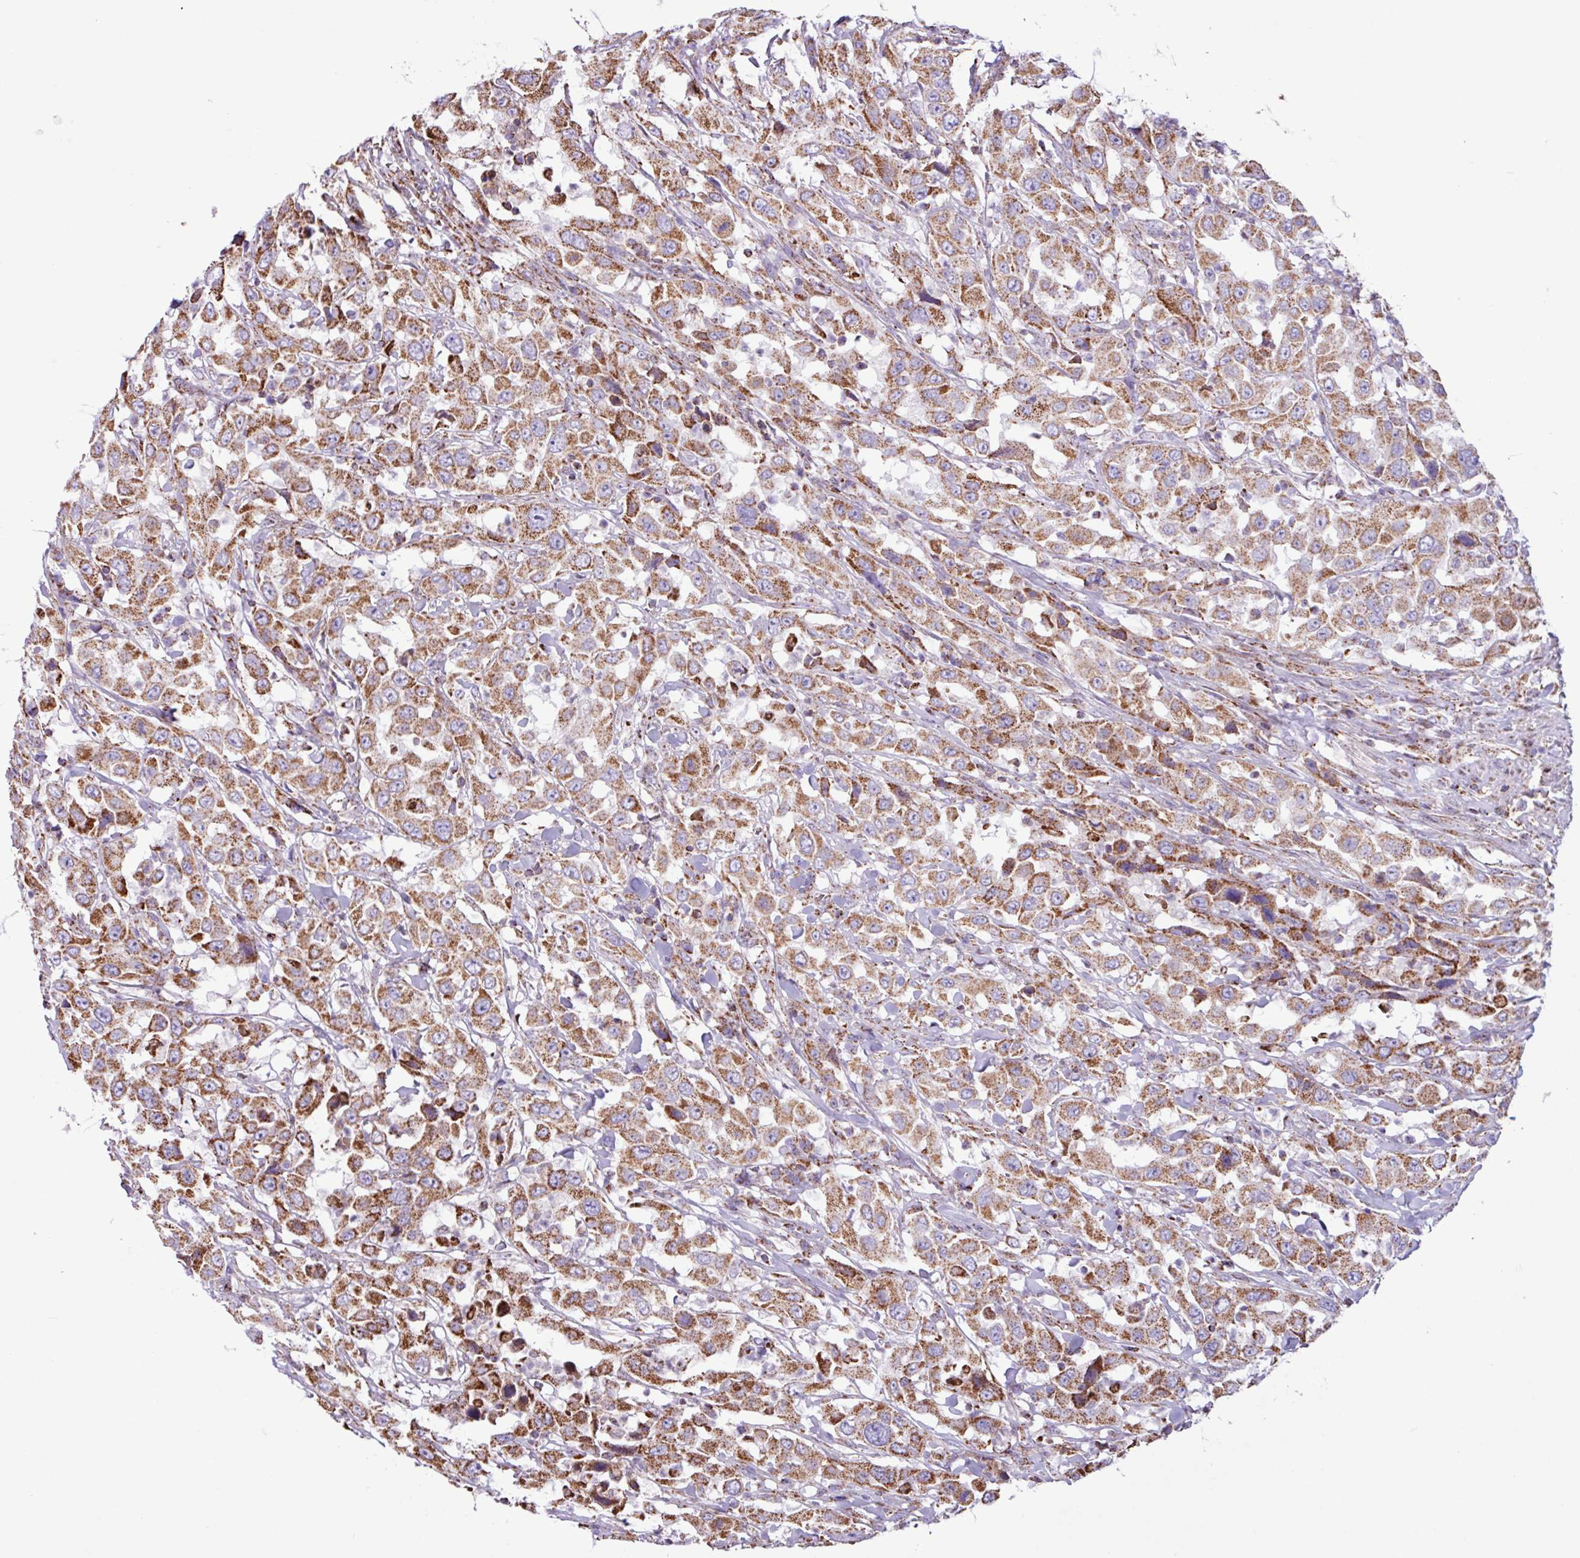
{"staining": {"intensity": "moderate", "quantity": ">75%", "location": "cytoplasmic/membranous"}, "tissue": "urothelial cancer", "cell_type": "Tumor cells", "image_type": "cancer", "snomed": [{"axis": "morphology", "description": "Urothelial carcinoma, High grade"}, {"axis": "topography", "description": "Urinary bladder"}], "caption": "The histopathology image displays immunohistochemical staining of urothelial cancer. There is moderate cytoplasmic/membranous staining is present in approximately >75% of tumor cells.", "gene": "RTL3", "patient": {"sex": "male", "age": 61}}